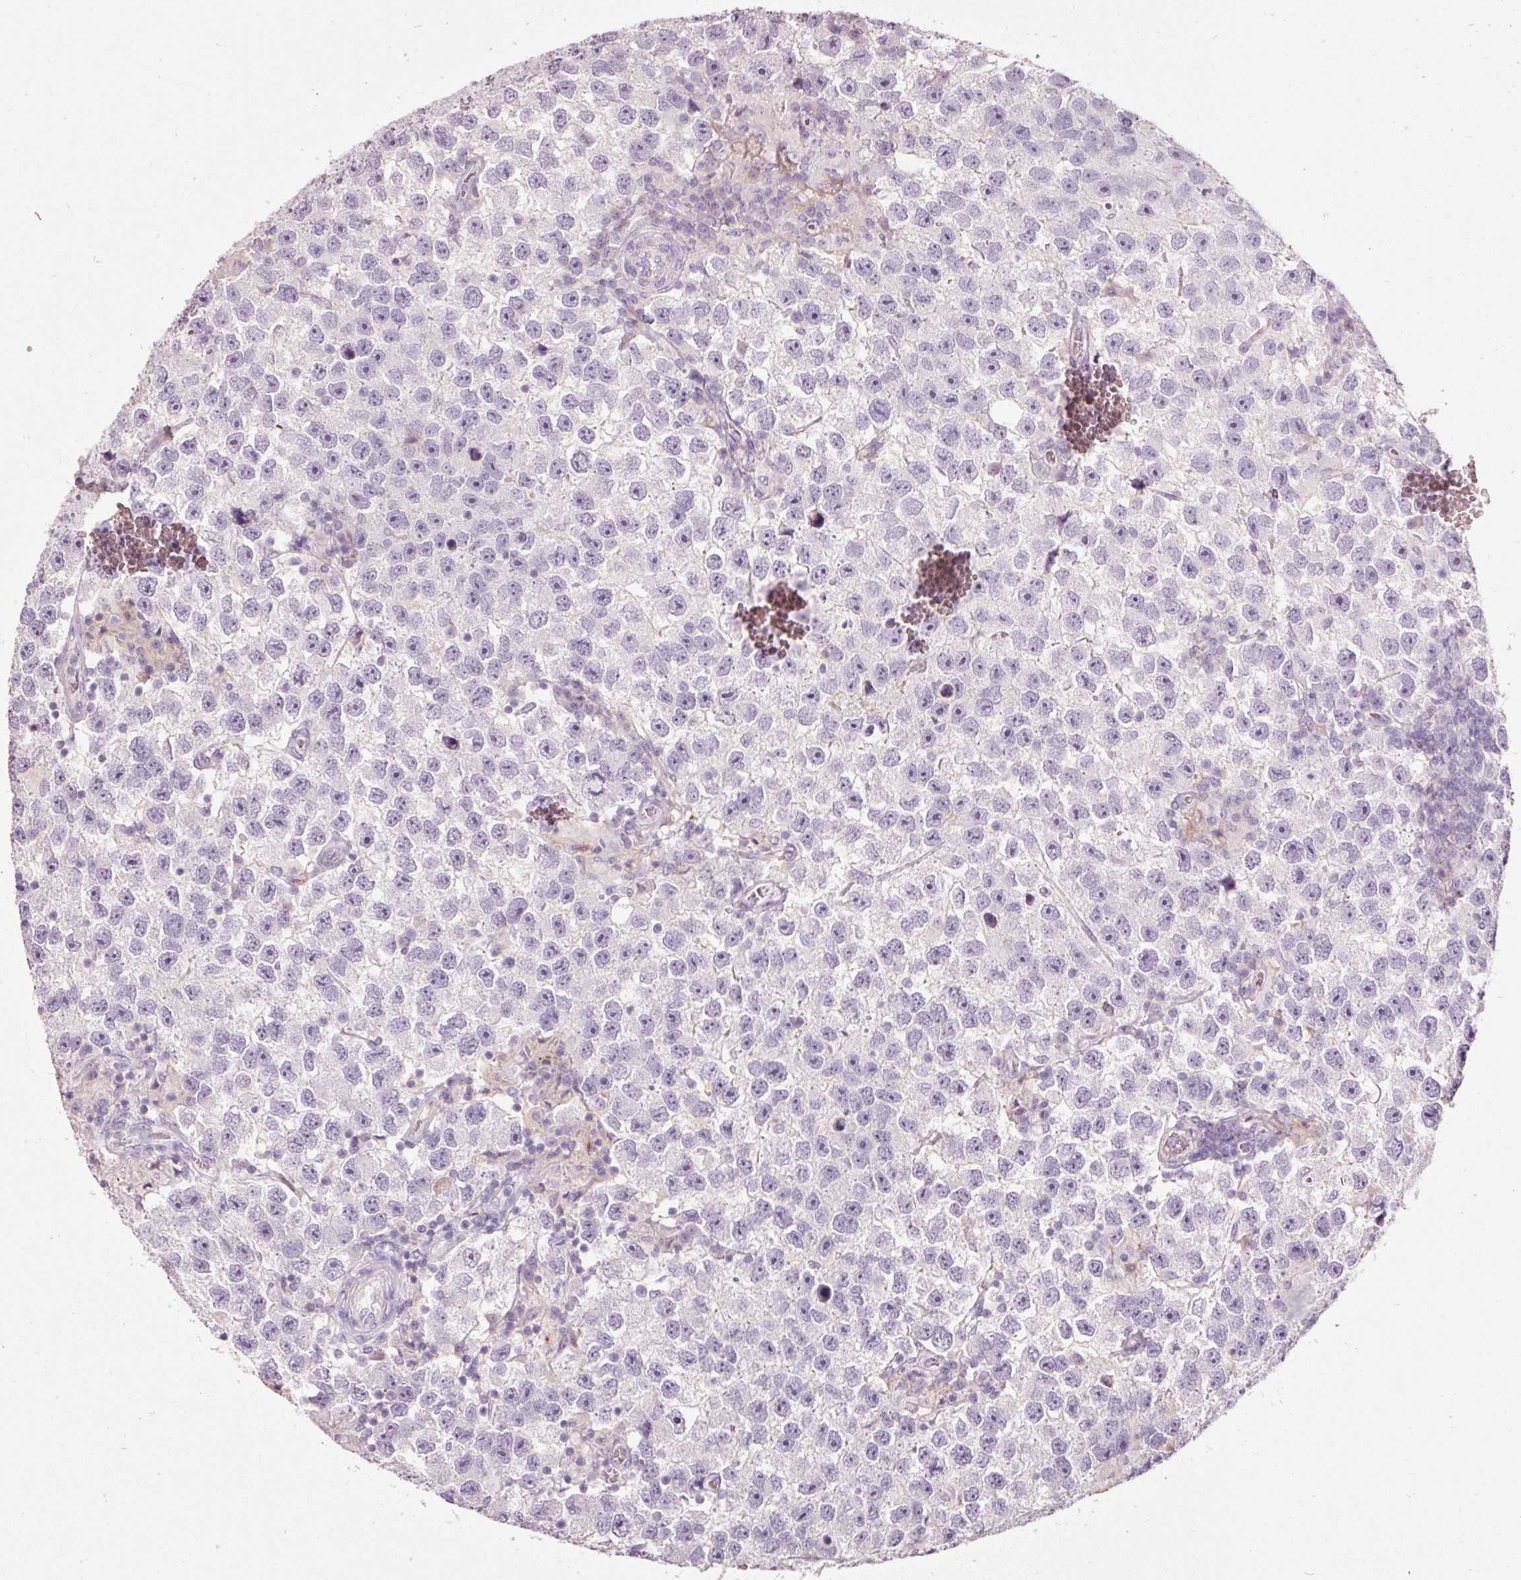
{"staining": {"intensity": "negative", "quantity": "none", "location": "none"}, "tissue": "testis cancer", "cell_type": "Tumor cells", "image_type": "cancer", "snomed": [{"axis": "morphology", "description": "Seminoma, NOS"}, {"axis": "topography", "description": "Testis"}], "caption": "The IHC histopathology image has no significant positivity in tumor cells of testis cancer tissue.", "gene": "MUC5AC", "patient": {"sex": "male", "age": 26}}